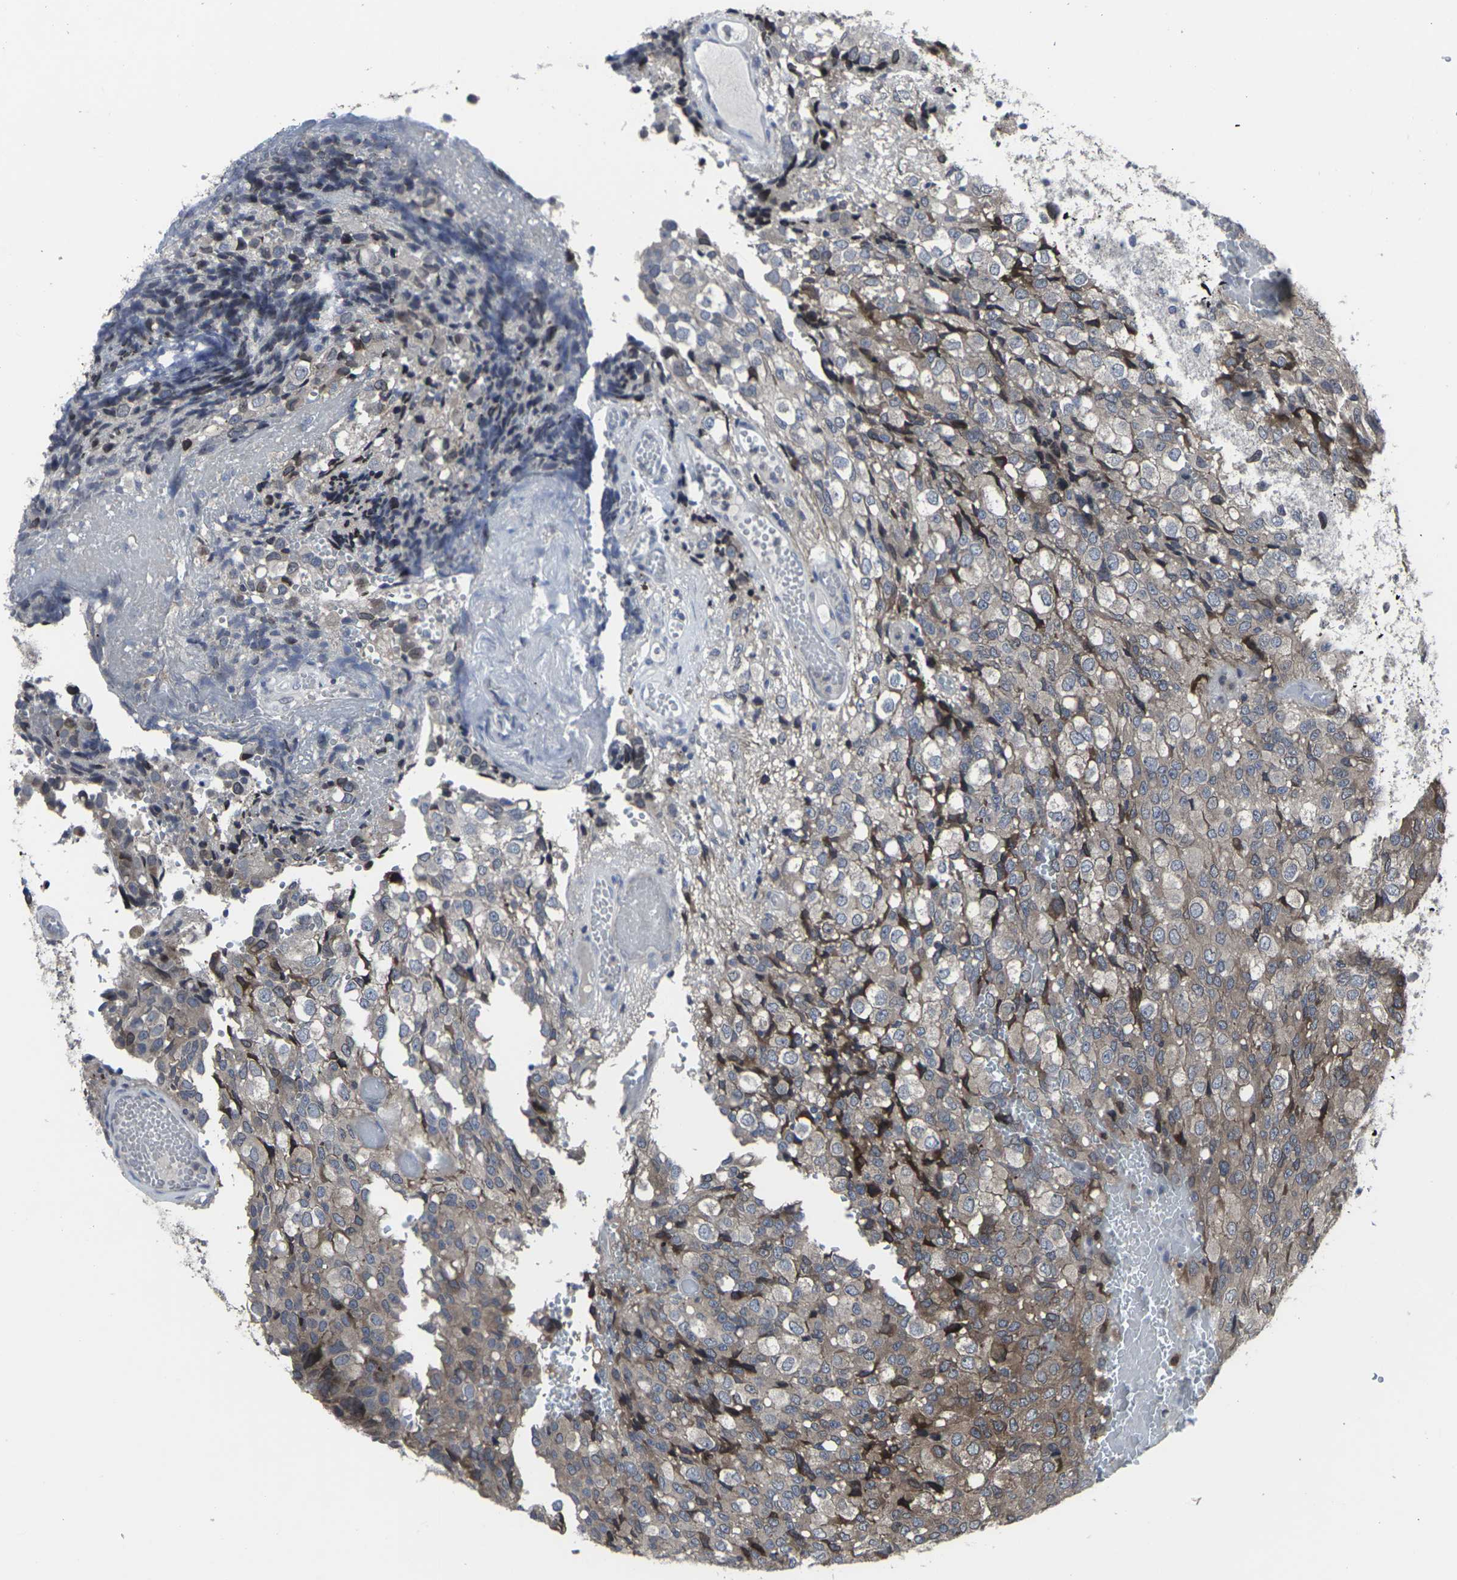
{"staining": {"intensity": "moderate", "quantity": ">75%", "location": "cytoplasmic/membranous"}, "tissue": "glioma", "cell_type": "Tumor cells", "image_type": "cancer", "snomed": [{"axis": "morphology", "description": "Glioma, malignant, High grade"}, {"axis": "topography", "description": "Brain"}], "caption": "High-power microscopy captured an IHC photomicrograph of malignant high-grade glioma, revealing moderate cytoplasmic/membranous staining in approximately >75% of tumor cells.", "gene": "HPRT1", "patient": {"sex": "male", "age": 32}}